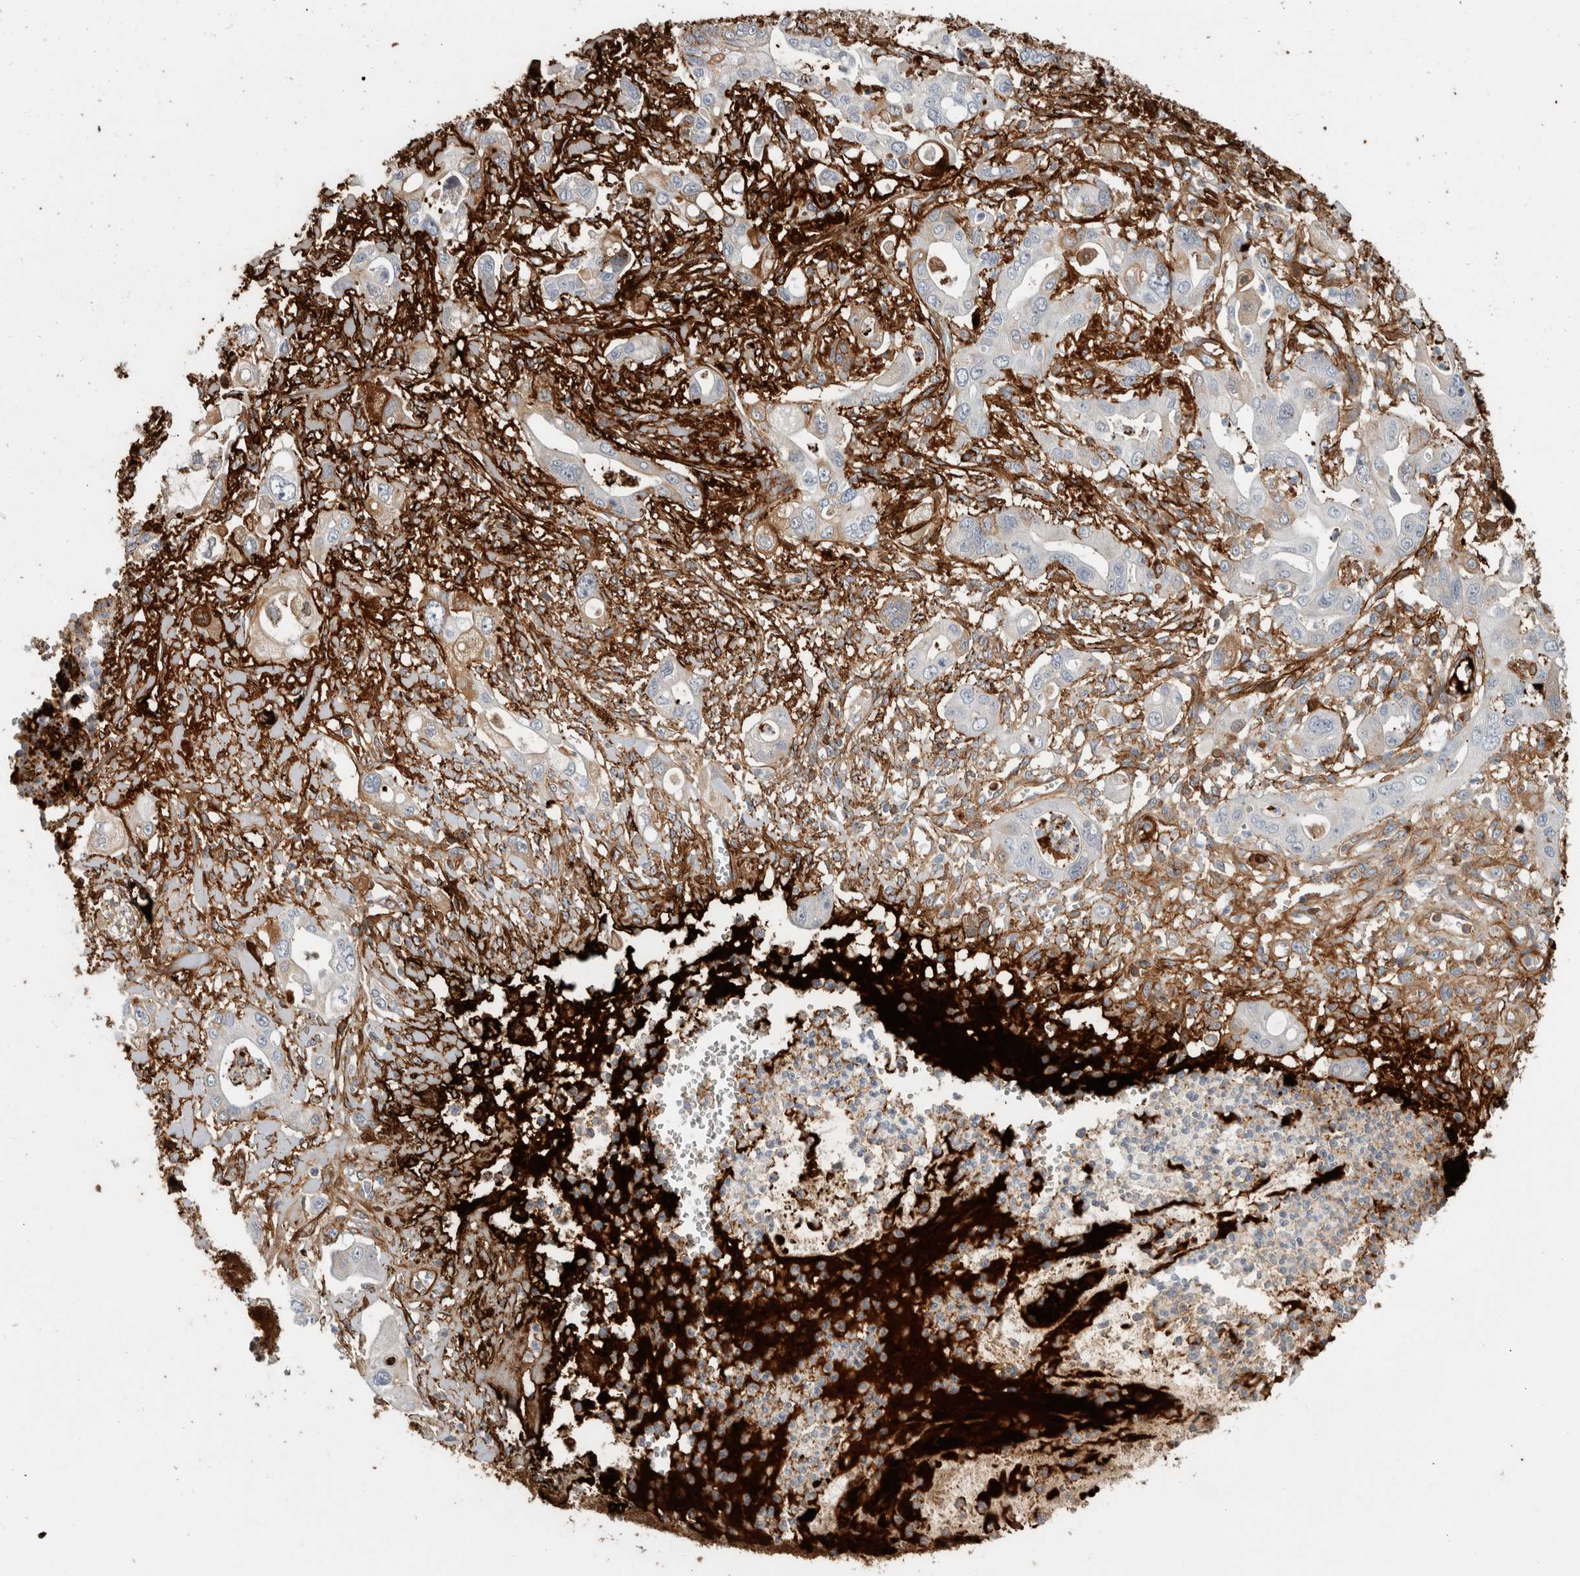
{"staining": {"intensity": "moderate", "quantity": "<25%", "location": "cytoplasmic/membranous"}, "tissue": "pancreatic cancer", "cell_type": "Tumor cells", "image_type": "cancer", "snomed": [{"axis": "morphology", "description": "Adenocarcinoma, NOS"}, {"axis": "topography", "description": "Pancreas"}], "caption": "Immunohistochemistry photomicrograph of neoplastic tissue: pancreatic cancer stained using immunohistochemistry (IHC) displays low levels of moderate protein expression localized specifically in the cytoplasmic/membranous of tumor cells, appearing as a cytoplasmic/membranous brown color.", "gene": "FN1", "patient": {"sex": "male", "age": 68}}